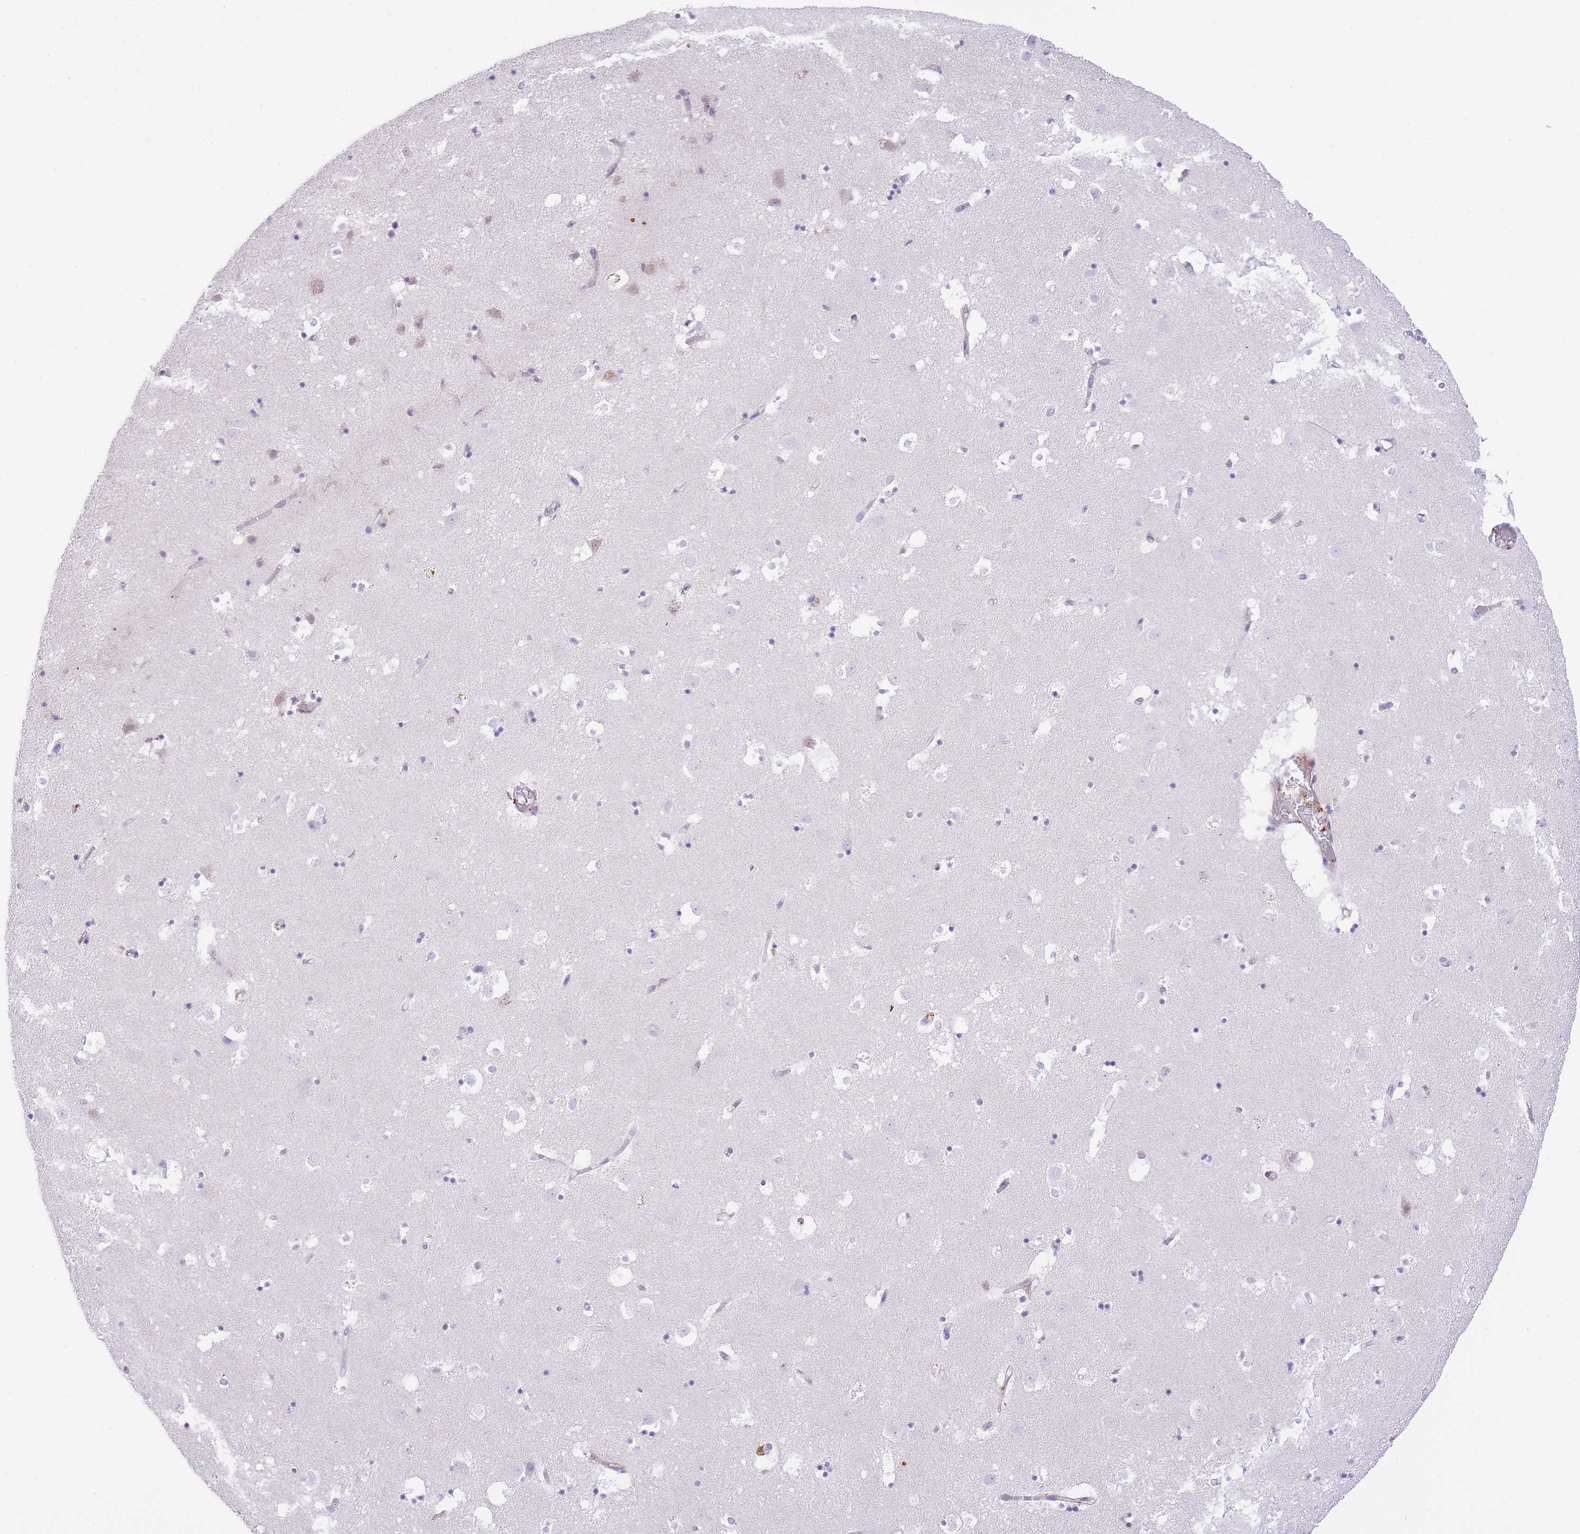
{"staining": {"intensity": "weak", "quantity": "<25%", "location": "cytoplasmic/membranous"}, "tissue": "caudate", "cell_type": "Glial cells", "image_type": "normal", "snomed": [{"axis": "morphology", "description": "Normal tissue, NOS"}, {"axis": "topography", "description": "Lateral ventricle wall"}], "caption": "This image is of benign caudate stained with immunohistochemistry (IHC) to label a protein in brown with the nuclei are counter-stained blue. There is no staining in glial cells. The staining was performed using DAB (3,3'-diaminobenzidine) to visualize the protein expression in brown, while the nuclei were stained in blue with hematoxylin (Magnification: 20x).", "gene": "HRG", "patient": {"sex": "male", "age": 58}}